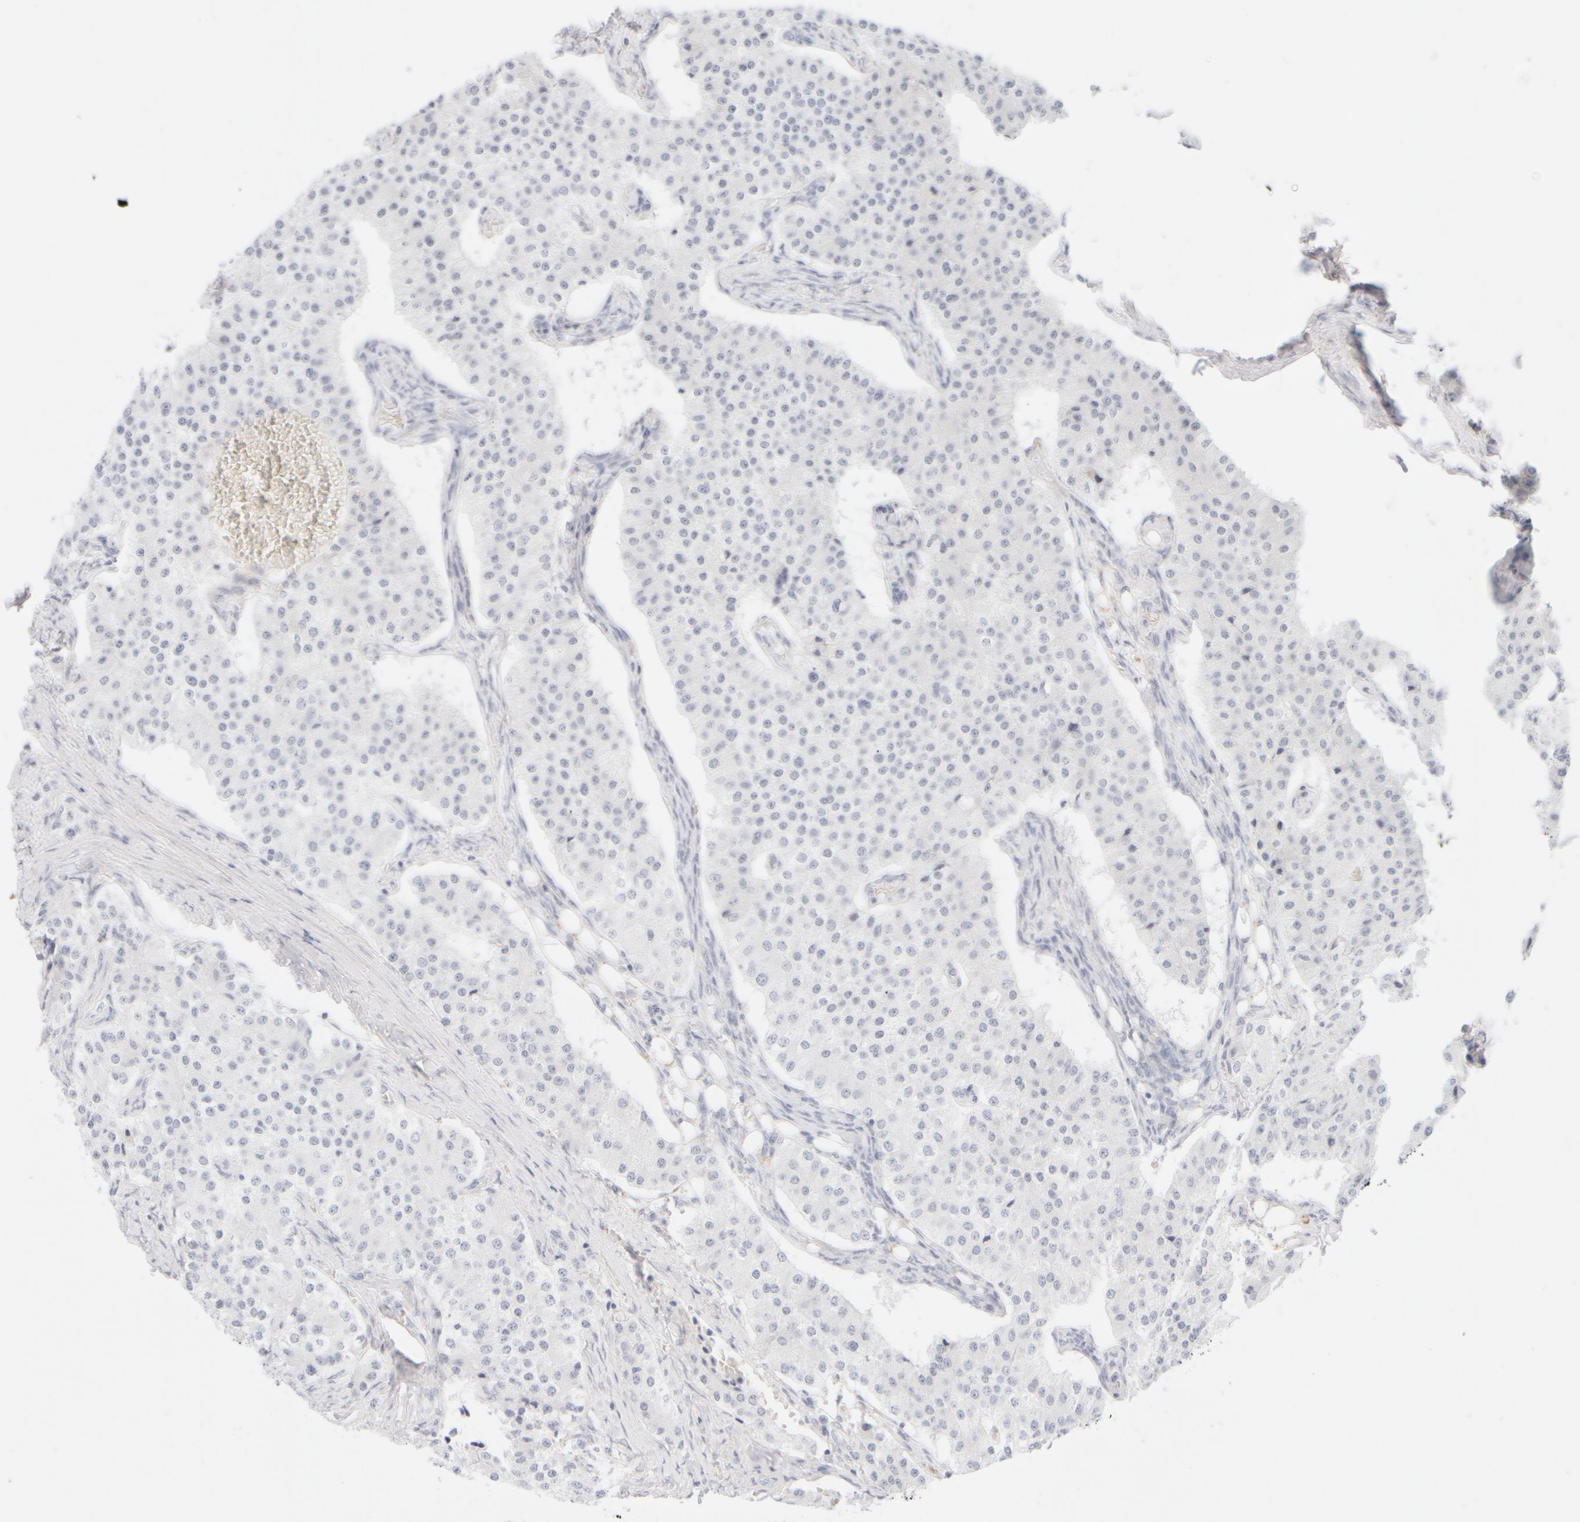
{"staining": {"intensity": "negative", "quantity": "none", "location": "none"}, "tissue": "carcinoid", "cell_type": "Tumor cells", "image_type": "cancer", "snomed": [{"axis": "morphology", "description": "Carcinoid, malignant, NOS"}, {"axis": "topography", "description": "Colon"}], "caption": "Image shows no protein expression in tumor cells of carcinoid tissue. (Stains: DAB (3,3'-diaminobenzidine) IHC with hematoxylin counter stain, Microscopy: brightfield microscopy at high magnification).", "gene": "KRT15", "patient": {"sex": "female", "age": 52}}